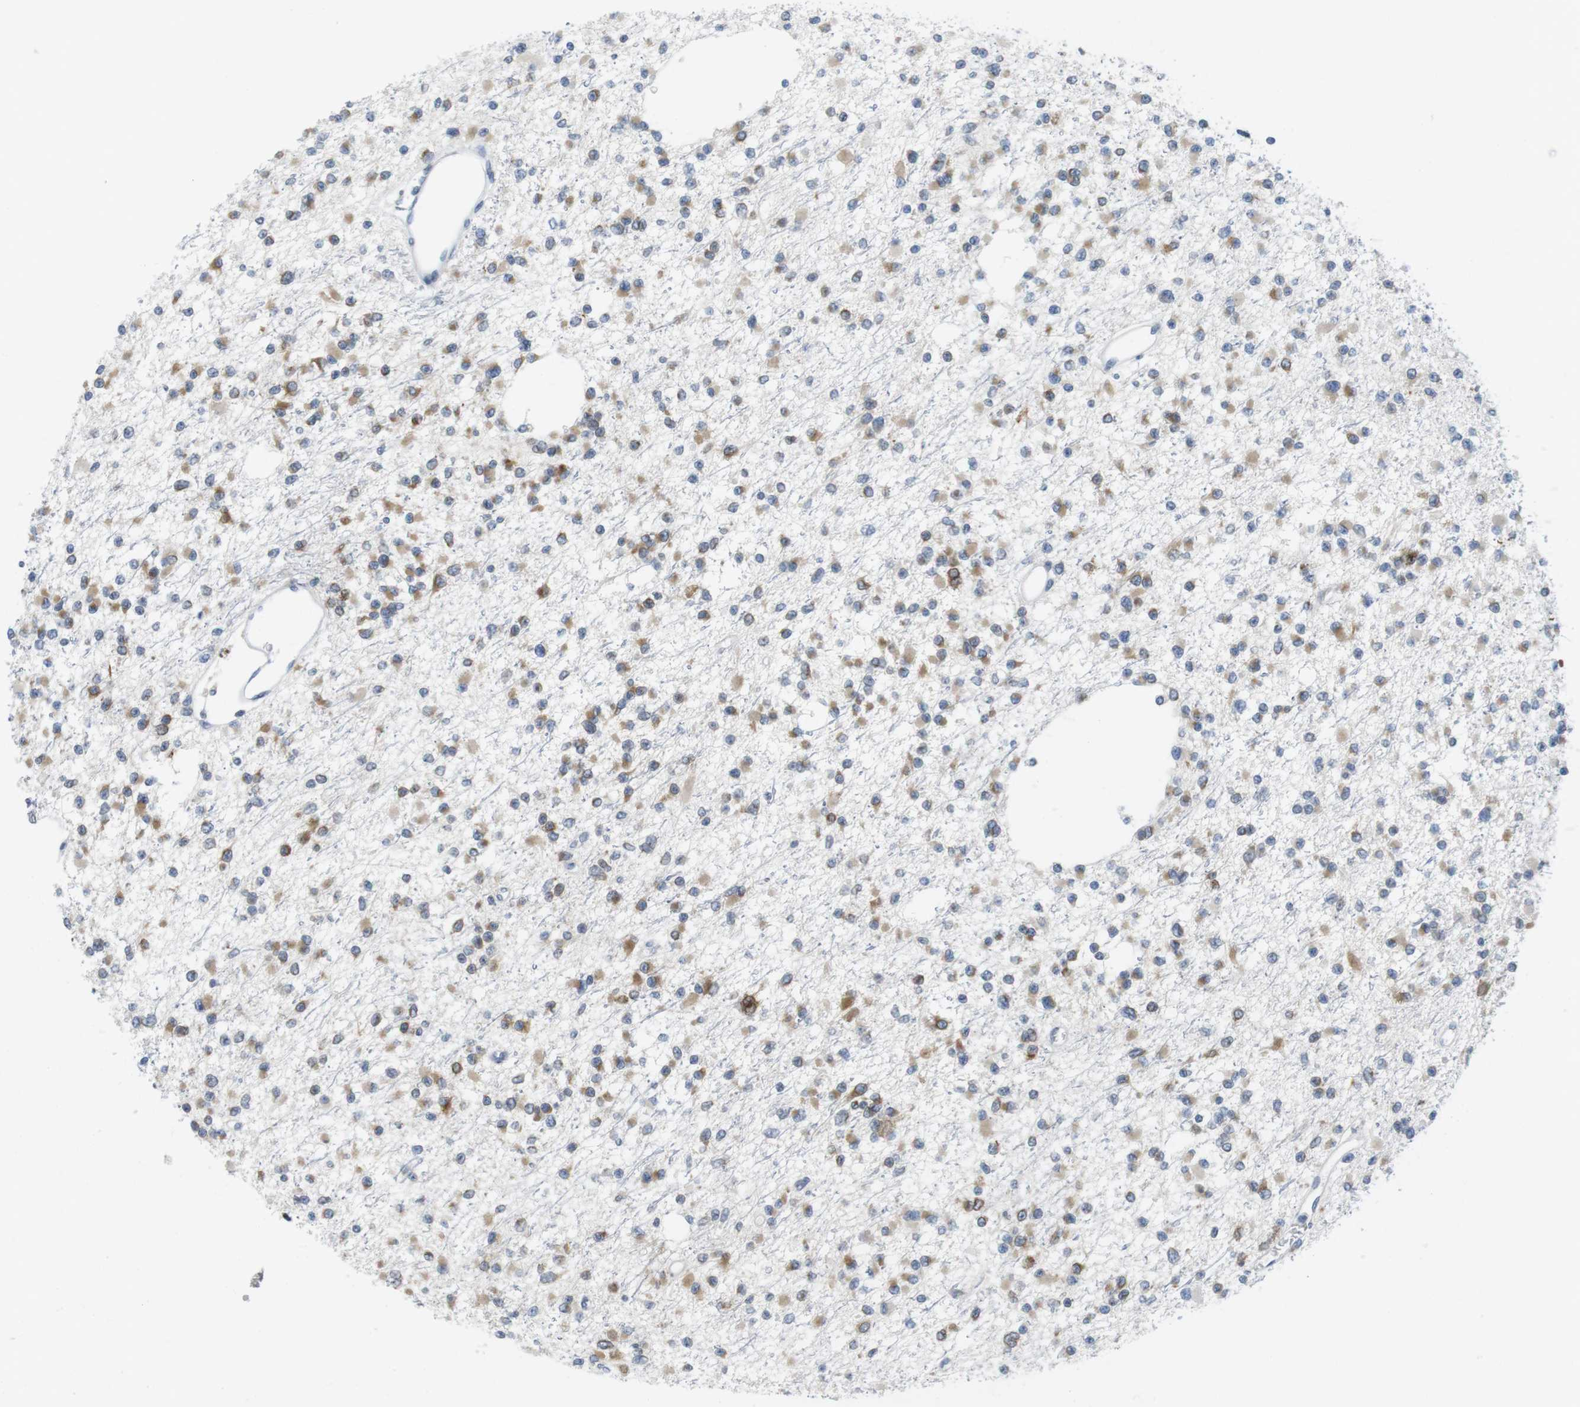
{"staining": {"intensity": "weak", "quantity": "25%-75%", "location": "cytoplasmic/membranous"}, "tissue": "glioma", "cell_type": "Tumor cells", "image_type": "cancer", "snomed": [{"axis": "morphology", "description": "Glioma, malignant, Low grade"}, {"axis": "topography", "description": "Brain"}], "caption": "Glioma stained with a protein marker shows weak staining in tumor cells.", "gene": "ERGIC3", "patient": {"sex": "female", "age": 22}}